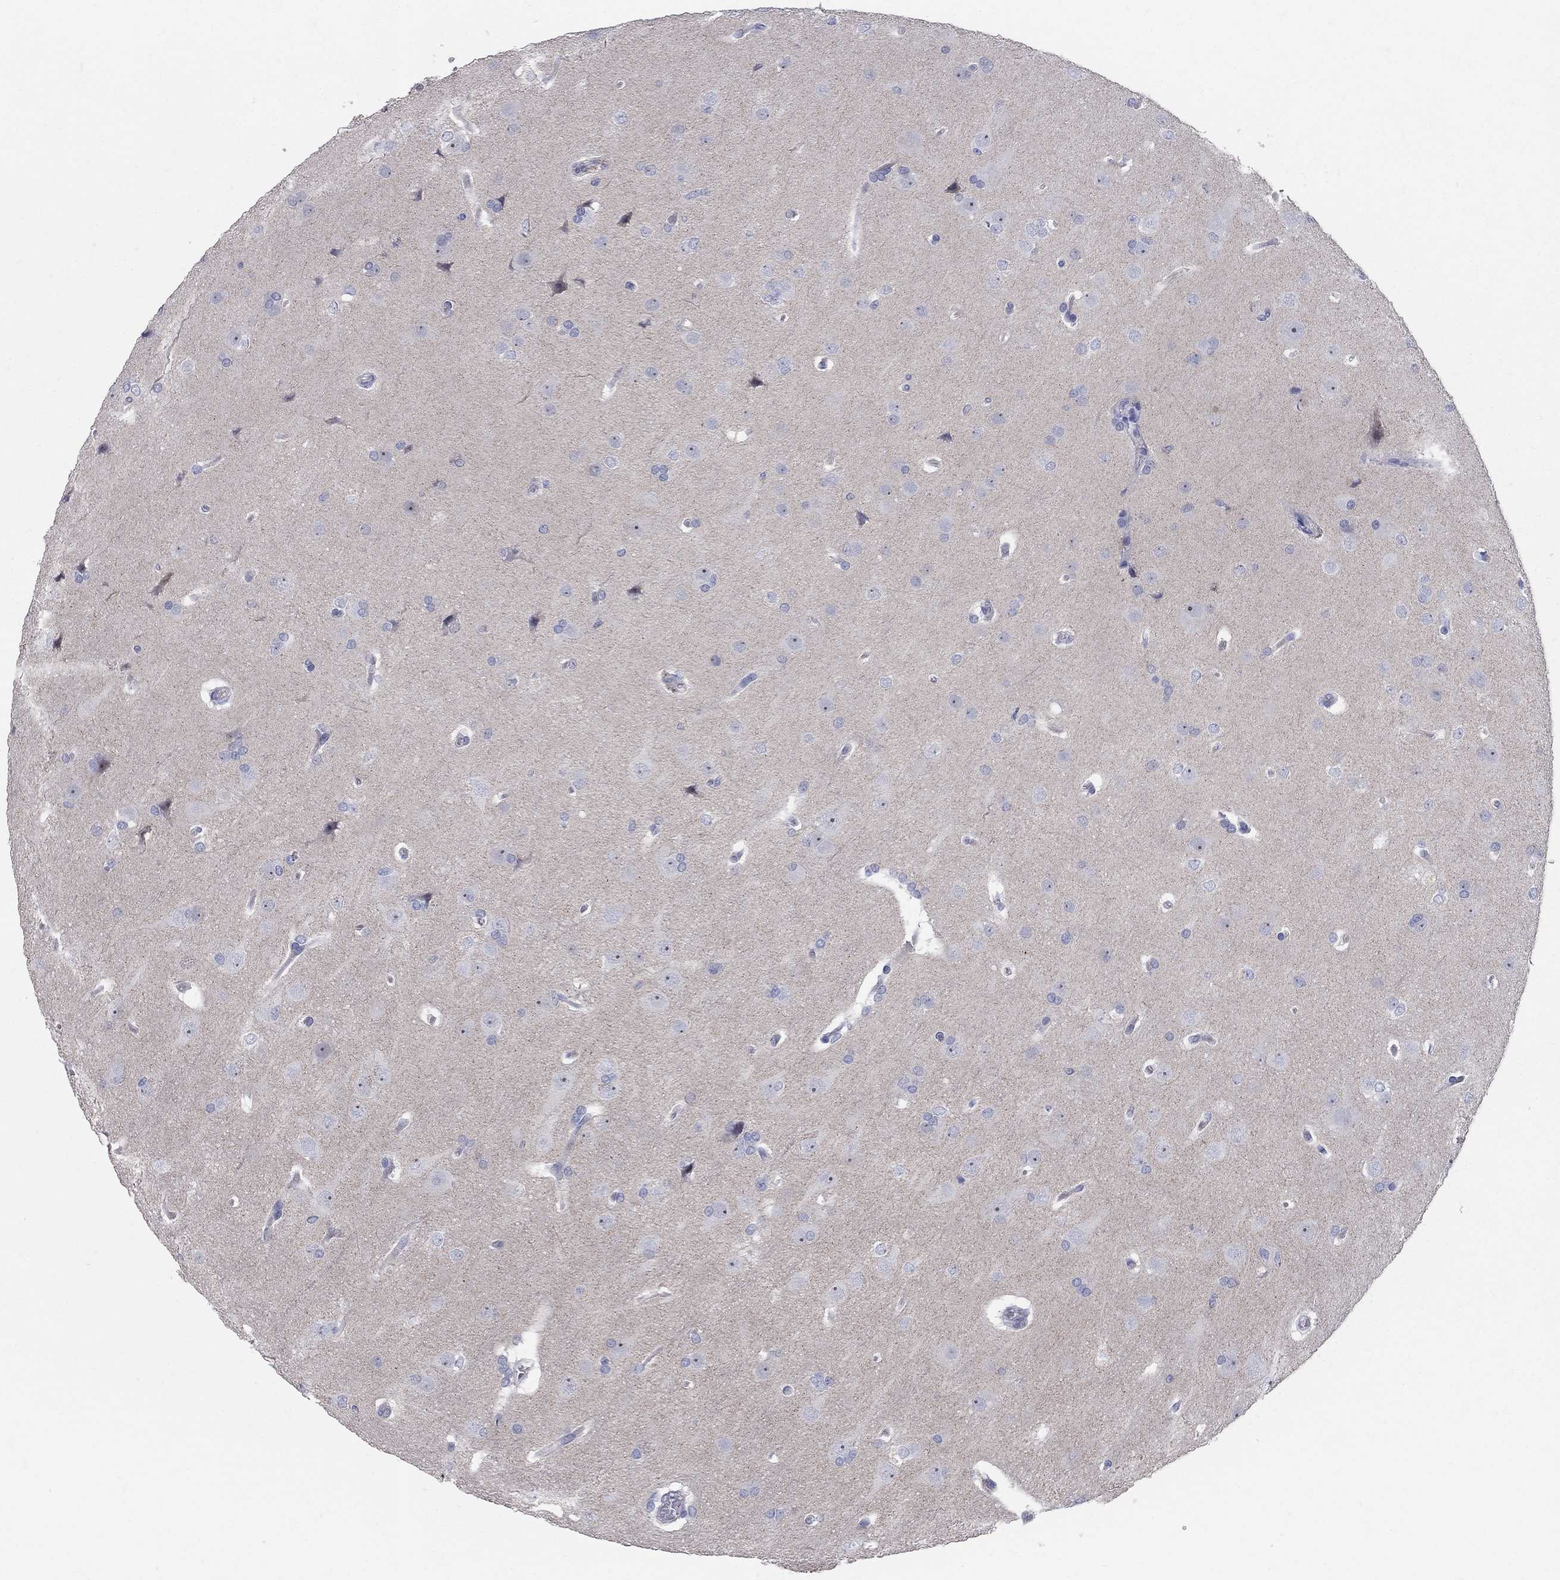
{"staining": {"intensity": "negative", "quantity": "none", "location": "none"}, "tissue": "glioma", "cell_type": "Tumor cells", "image_type": "cancer", "snomed": [{"axis": "morphology", "description": "Glioma, malignant, Low grade"}, {"axis": "topography", "description": "Brain"}], "caption": "This is an immunohistochemistry micrograph of human glioma. There is no positivity in tumor cells.", "gene": "AOX1", "patient": {"sex": "female", "age": 32}}